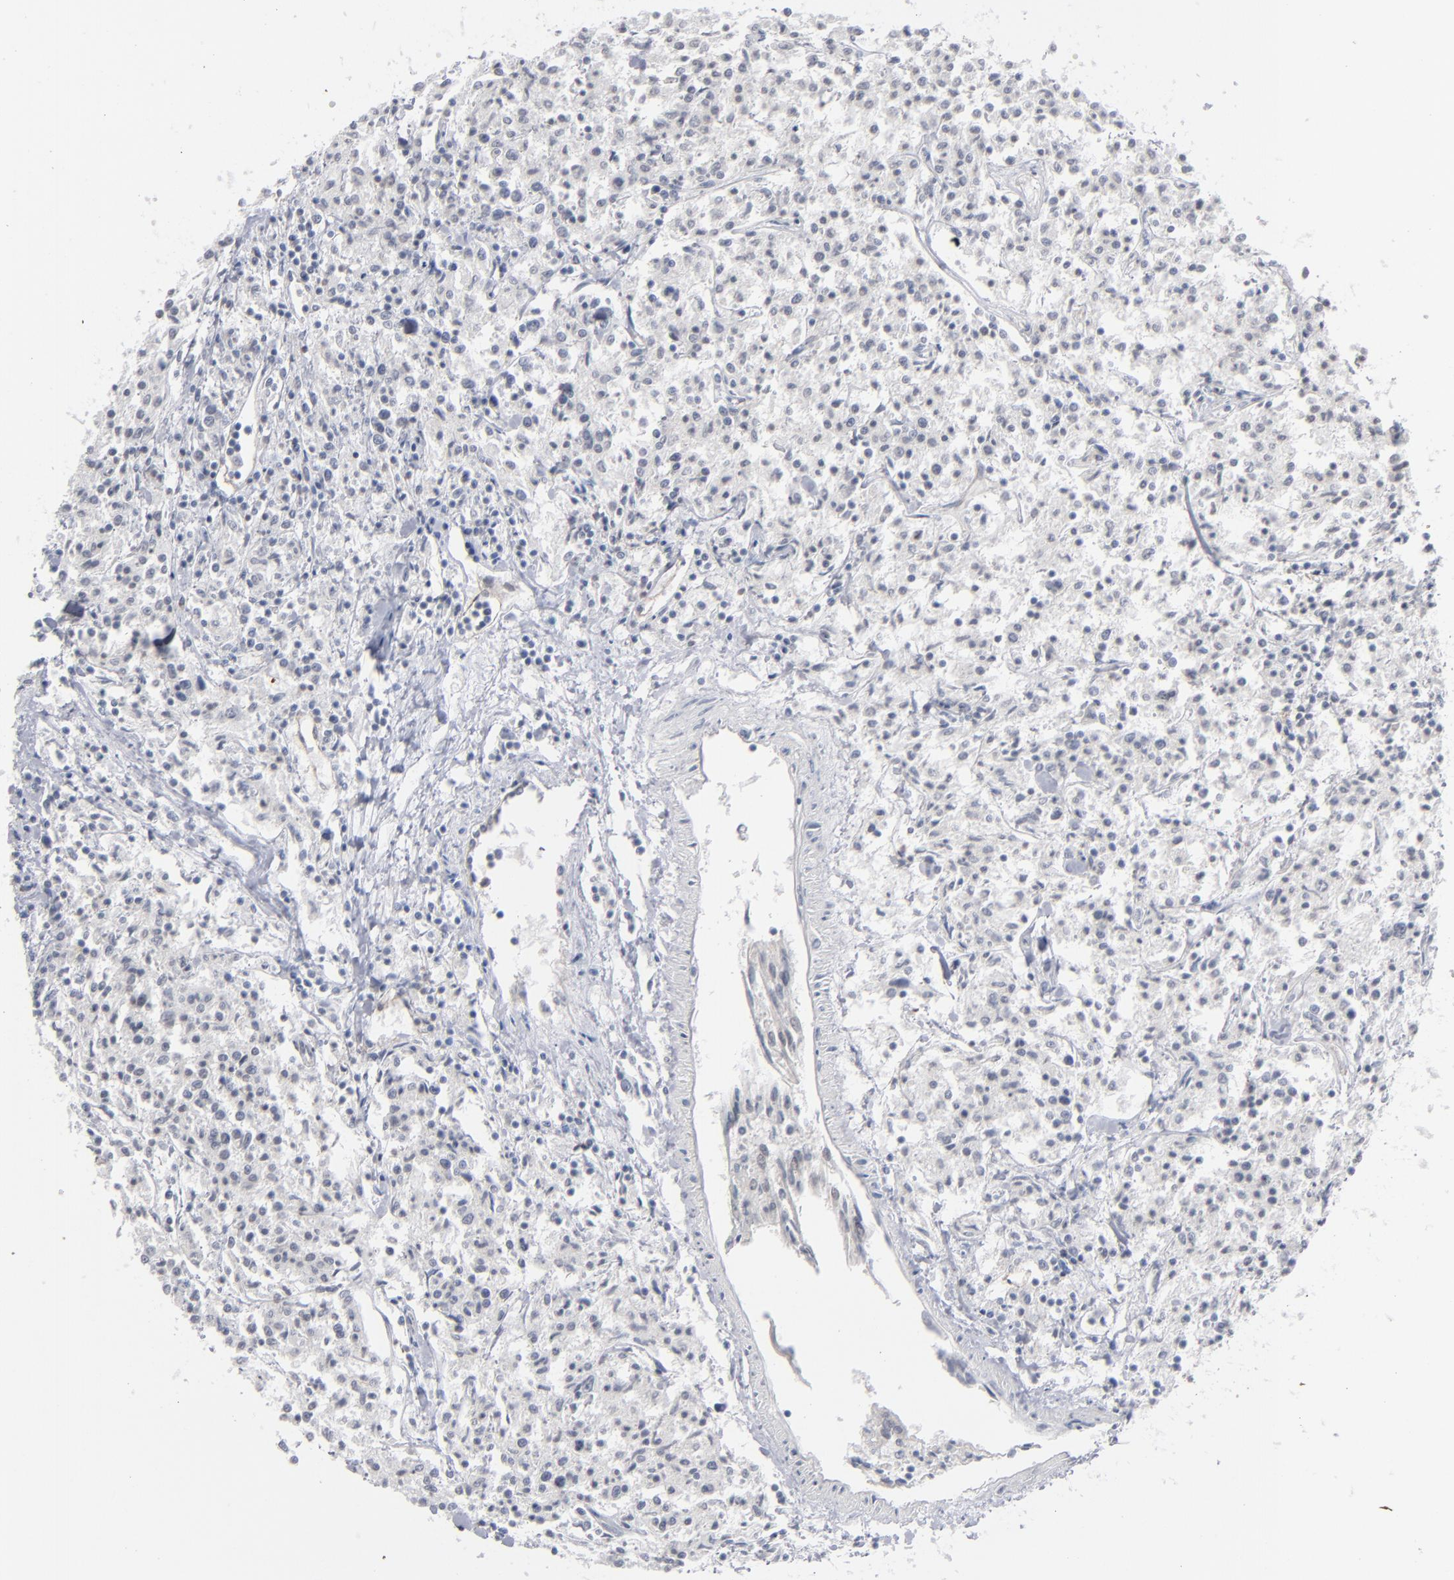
{"staining": {"intensity": "negative", "quantity": "none", "location": "none"}, "tissue": "lymphoma", "cell_type": "Tumor cells", "image_type": "cancer", "snomed": [{"axis": "morphology", "description": "Malignant lymphoma, non-Hodgkin's type, Low grade"}, {"axis": "topography", "description": "Small intestine"}], "caption": "Tumor cells are negative for brown protein staining in lymphoma. (Stains: DAB immunohistochemistry with hematoxylin counter stain, Microscopy: brightfield microscopy at high magnification).", "gene": "POF1B", "patient": {"sex": "female", "age": 59}}